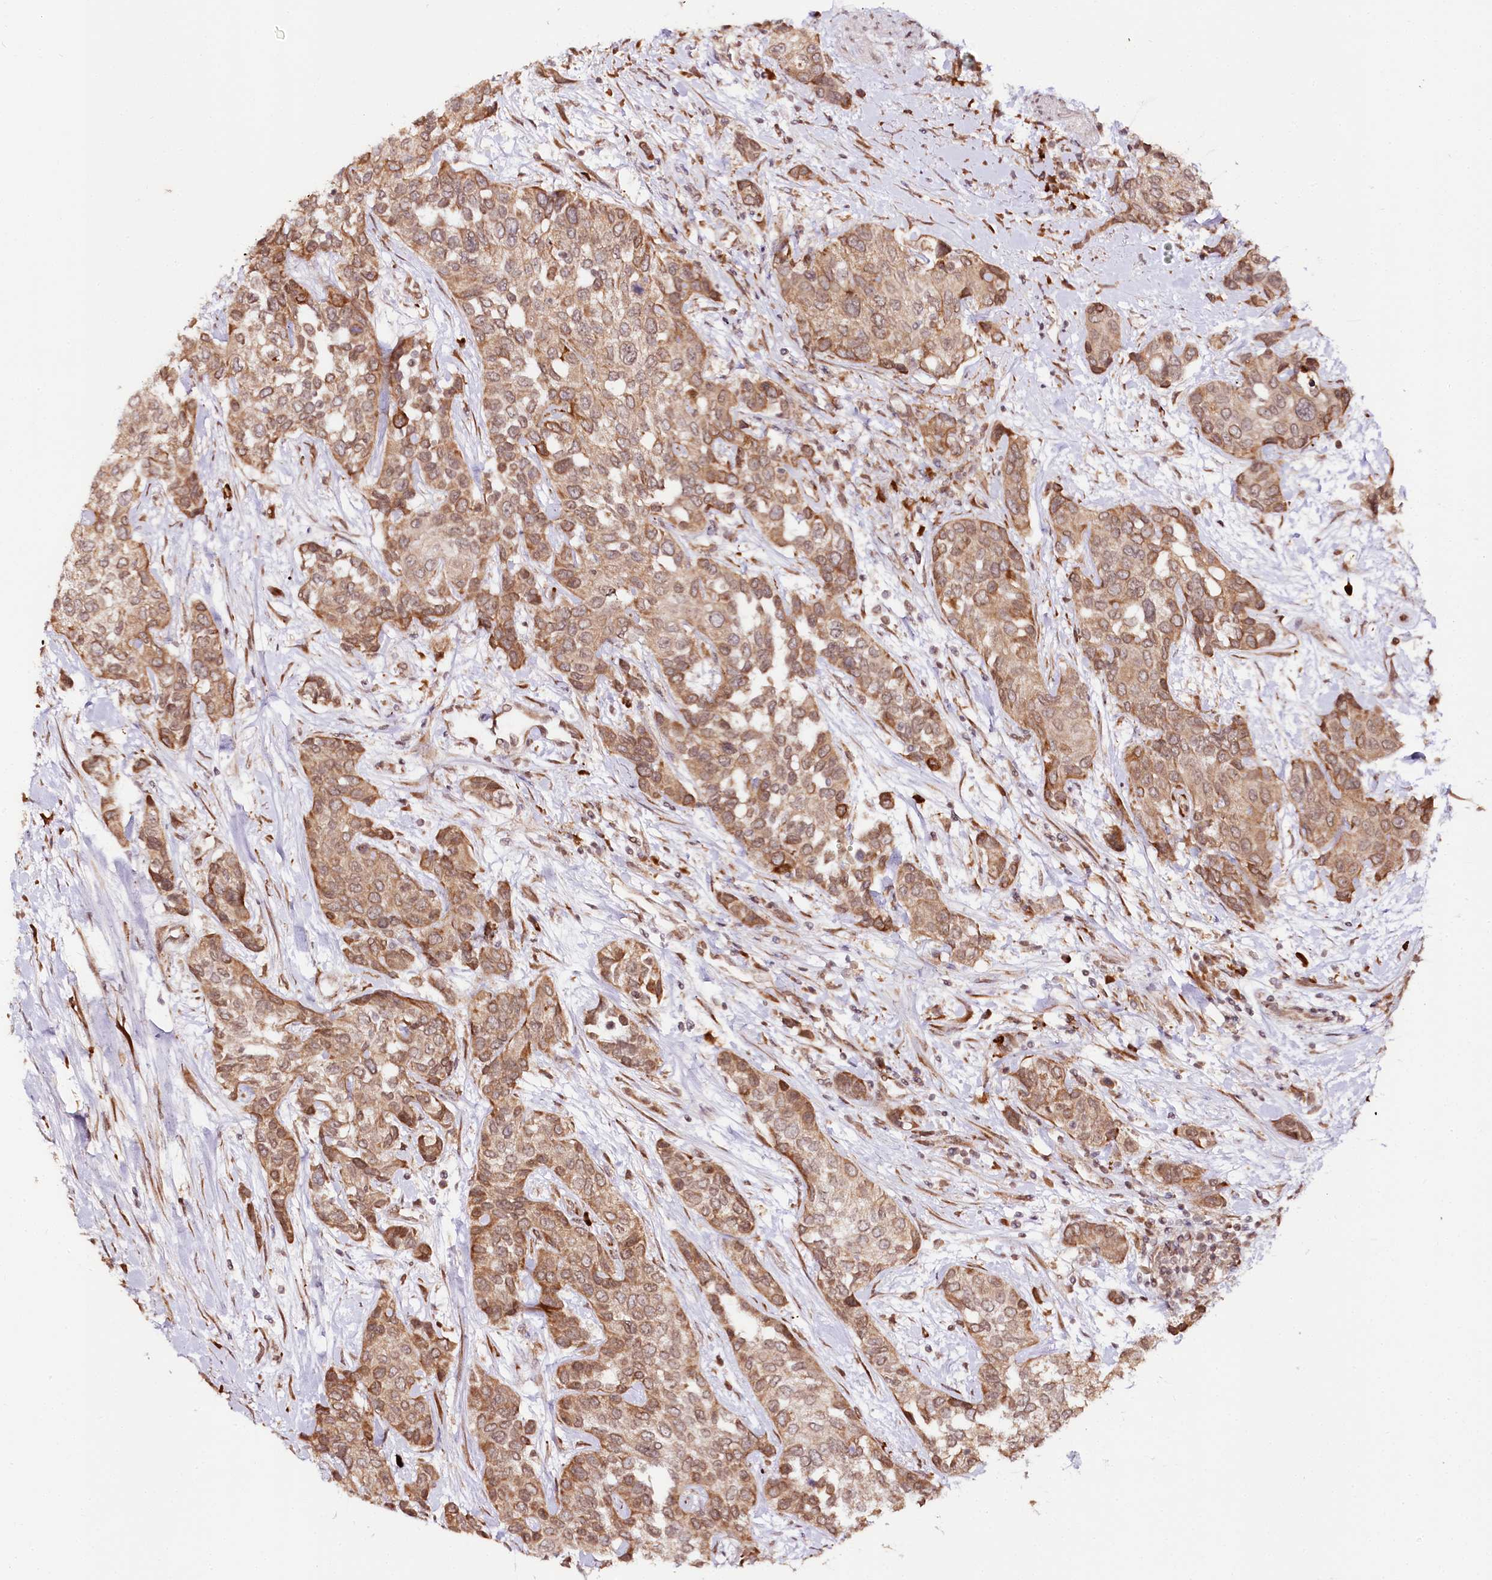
{"staining": {"intensity": "moderate", "quantity": ">75%", "location": "cytoplasmic/membranous"}, "tissue": "urothelial cancer", "cell_type": "Tumor cells", "image_type": "cancer", "snomed": [{"axis": "morphology", "description": "Normal tissue, NOS"}, {"axis": "morphology", "description": "Urothelial carcinoma, High grade"}, {"axis": "topography", "description": "Vascular tissue"}, {"axis": "topography", "description": "Urinary bladder"}], "caption": "Protein analysis of urothelial carcinoma (high-grade) tissue demonstrates moderate cytoplasmic/membranous expression in approximately >75% of tumor cells.", "gene": "ENSG00000144785", "patient": {"sex": "female", "age": 56}}